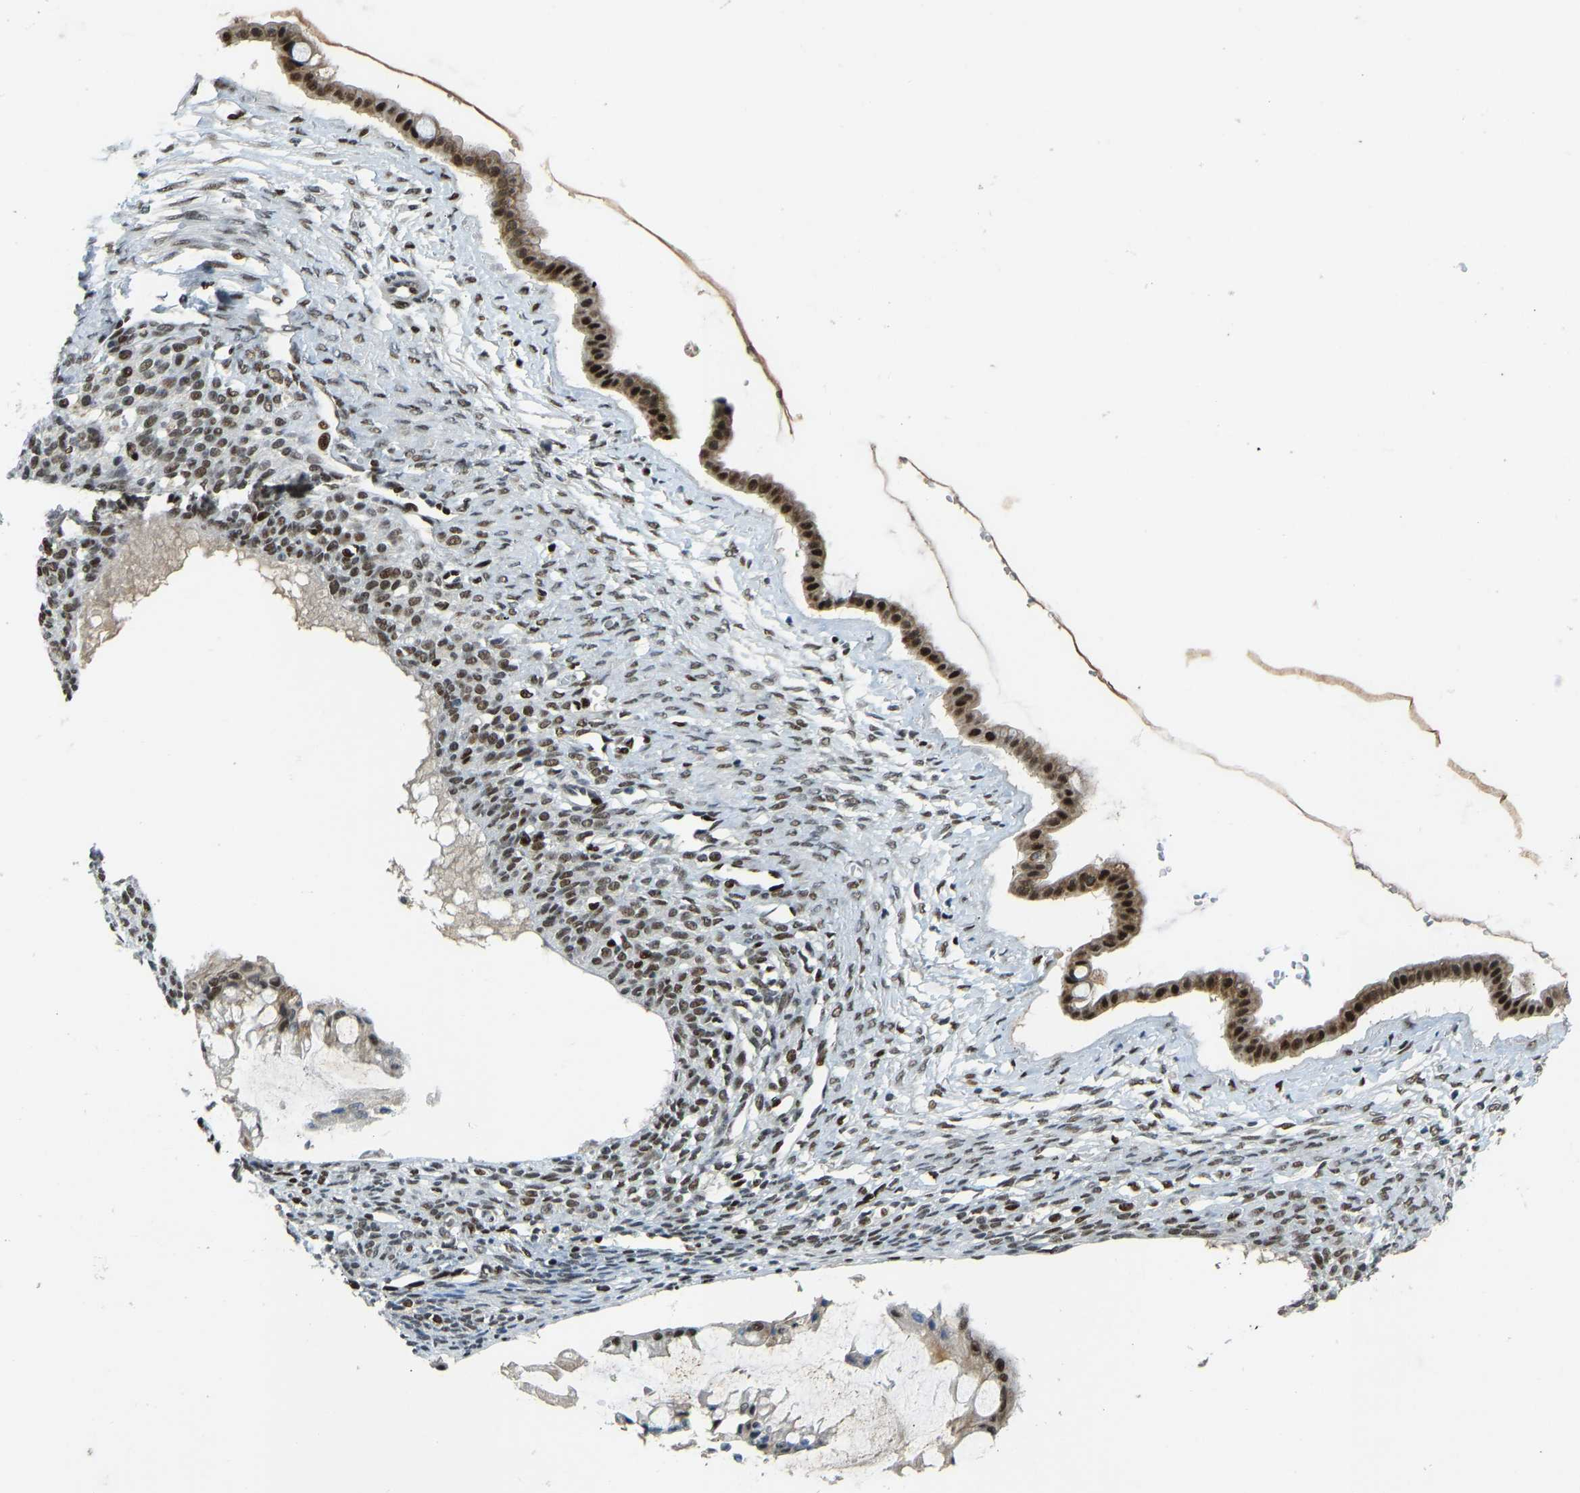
{"staining": {"intensity": "strong", "quantity": ">75%", "location": "nuclear"}, "tissue": "ovarian cancer", "cell_type": "Tumor cells", "image_type": "cancer", "snomed": [{"axis": "morphology", "description": "Cystadenocarcinoma, mucinous, NOS"}, {"axis": "topography", "description": "Ovary"}], "caption": "IHC (DAB) staining of mucinous cystadenocarcinoma (ovarian) shows strong nuclear protein positivity in approximately >75% of tumor cells. The staining is performed using DAB brown chromogen to label protein expression. The nuclei are counter-stained blue using hematoxylin.", "gene": "FOXK1", "patient": {"sex": "female", "age": 73}}